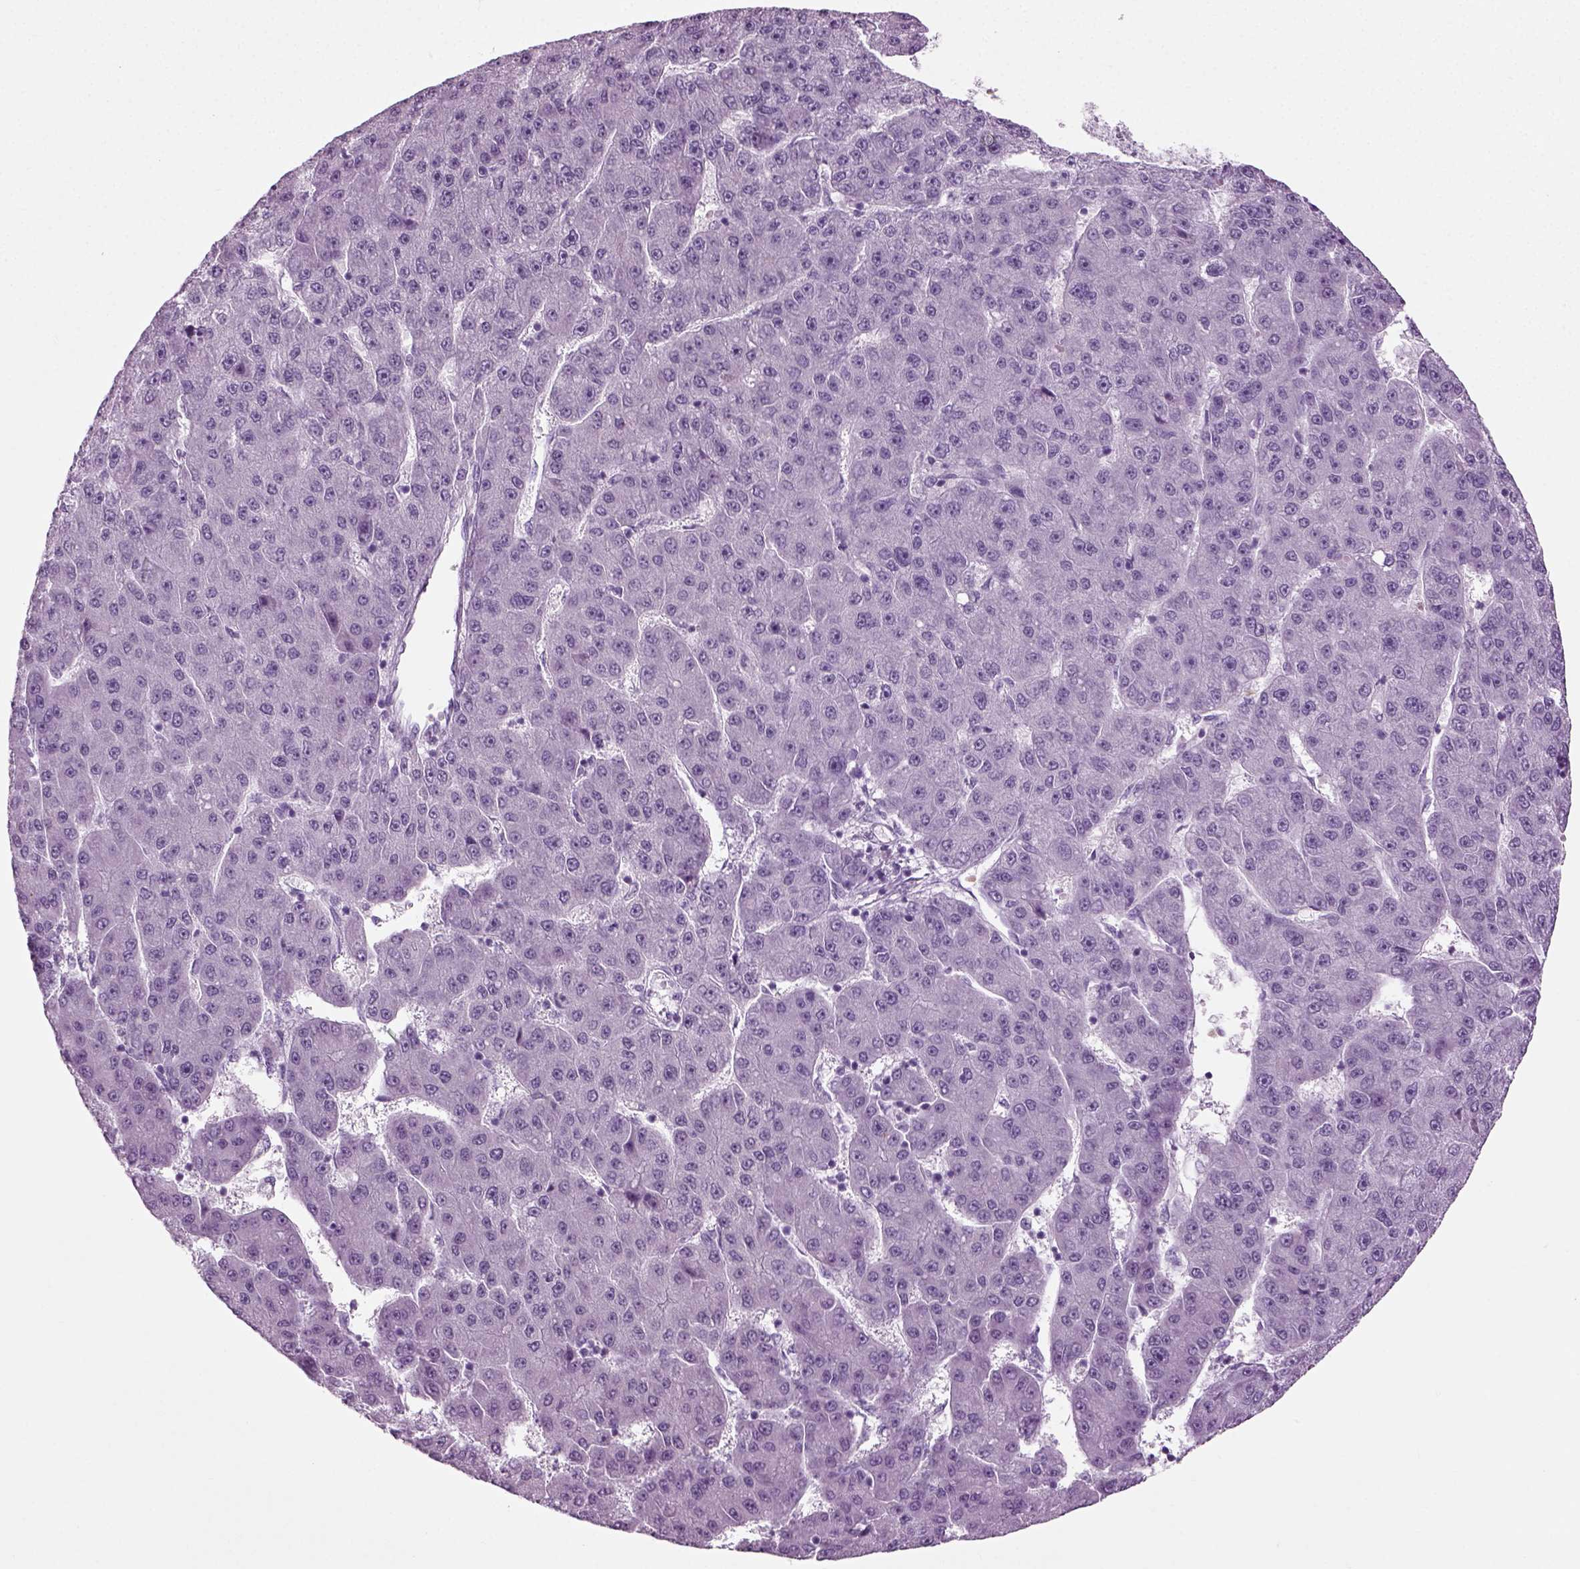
{"staining": {"intensity": "negative", "quantity": "none", "location": "none"}, "tissue": "liver cancer", "cell_type": "Tumor cells", "image_type": "cancer", "snomed": [{"axis": "morphology", "description": "Carcinoma, Hepatocellular, NOS"}, {"axis": "topography", "description": "Liver"}], "caption": "Tumor cells are negative for protein expression in human liver cancer (hepatocellular carcinoma).", "gene": "PRLH", "patient": {"sex": "male", "age": 67}}